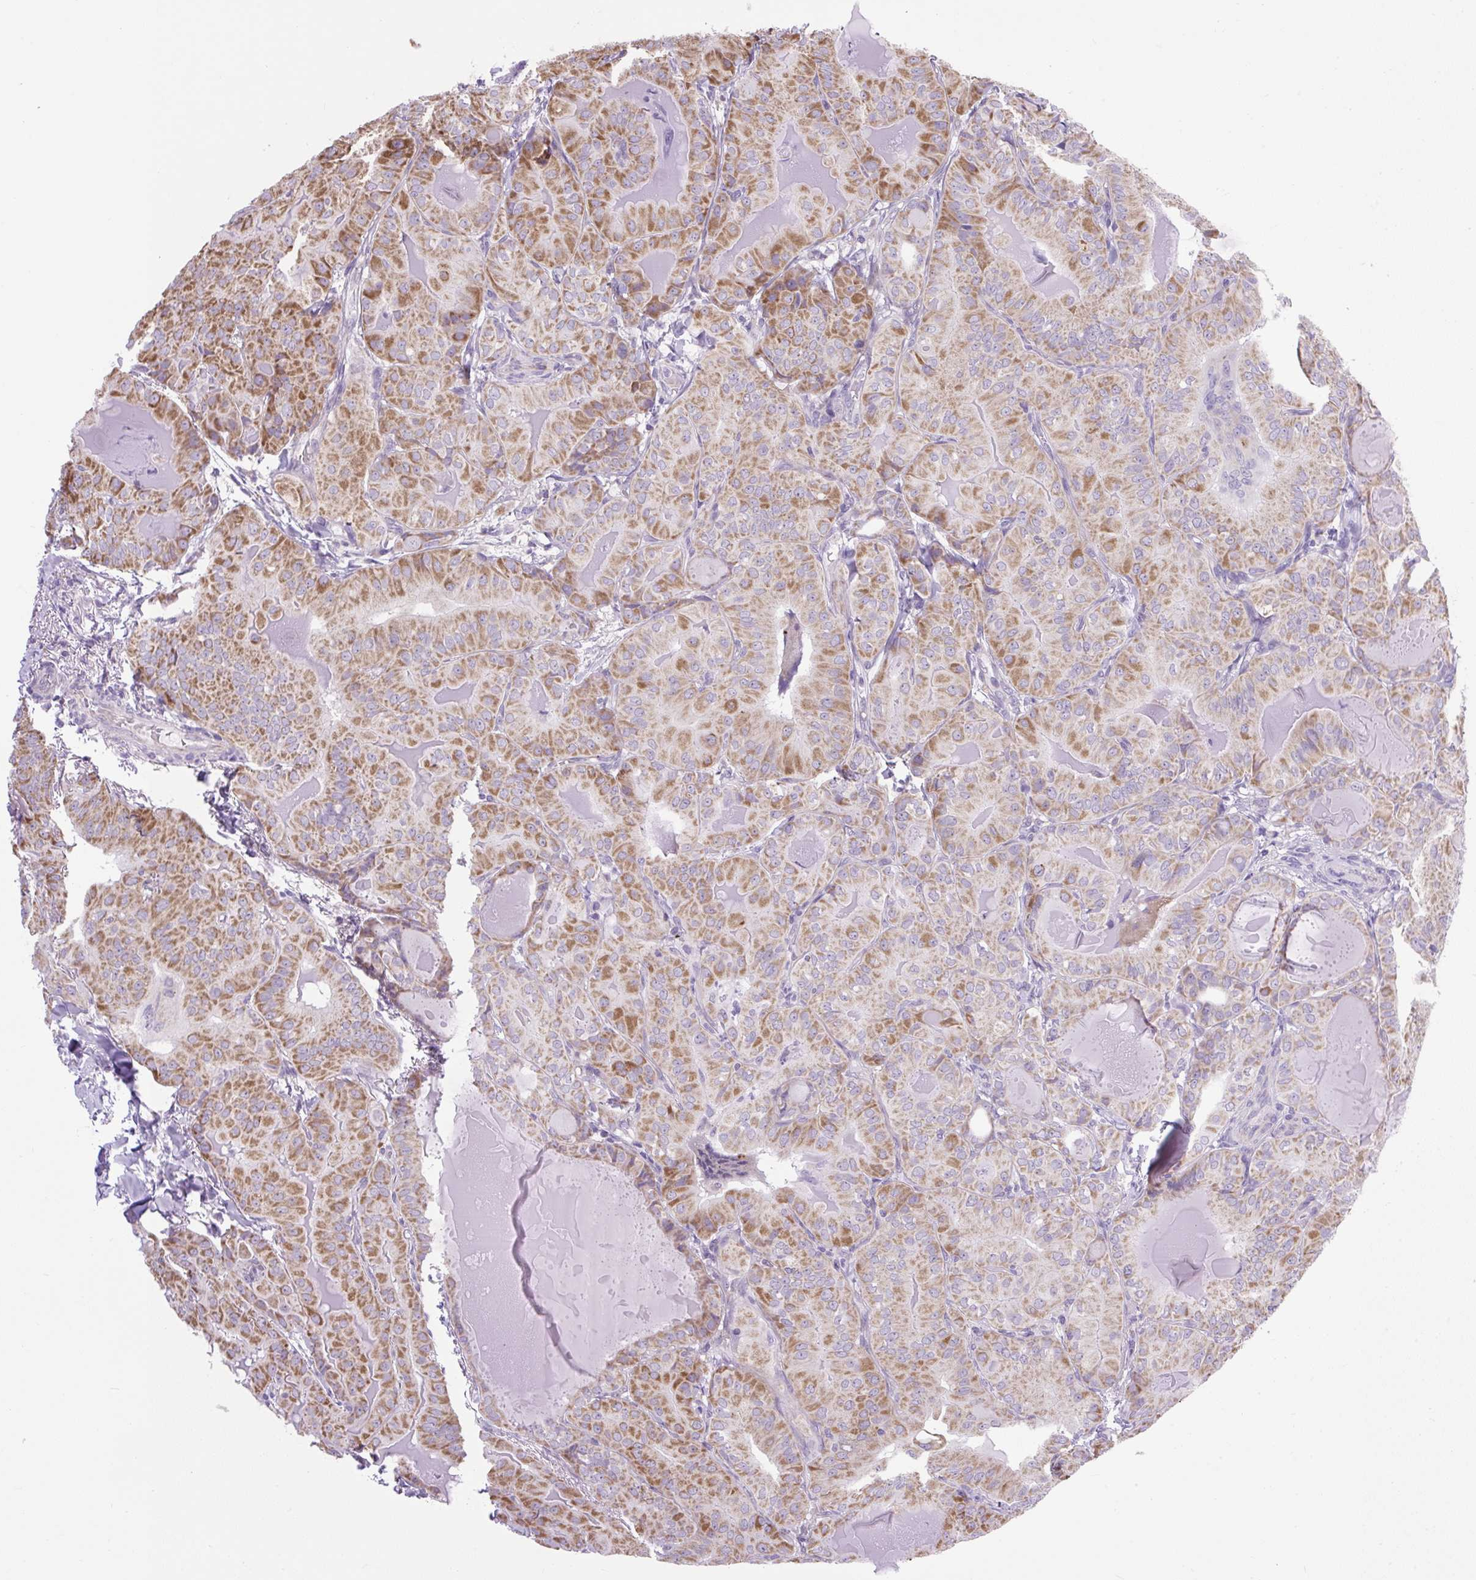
{"staining": {"intensity": "moderate", "quantity": ">75%", "location": "cytoplasmic/membranous"}, "tissue": "thyroid cancer", "cell_type": "Tumor cells", "image_type": "cancer", "snomed": [{"axis": "morphology", "description": "Papillary adenocarcinoma, NOS"}, {"axis": "topography", "description": "Thyroid gland"}], "caption": "This image shows thyroid cancer (papillary adenocarcinoma) stained with IHC to label a protein in brown. The cytoplasmic/membranous of tumor cells show moderate positivity for the protein. Nuclei are counter-stained blue.", "gene": "RNASE10", "patient": {"sex": "female", "age": 68}}